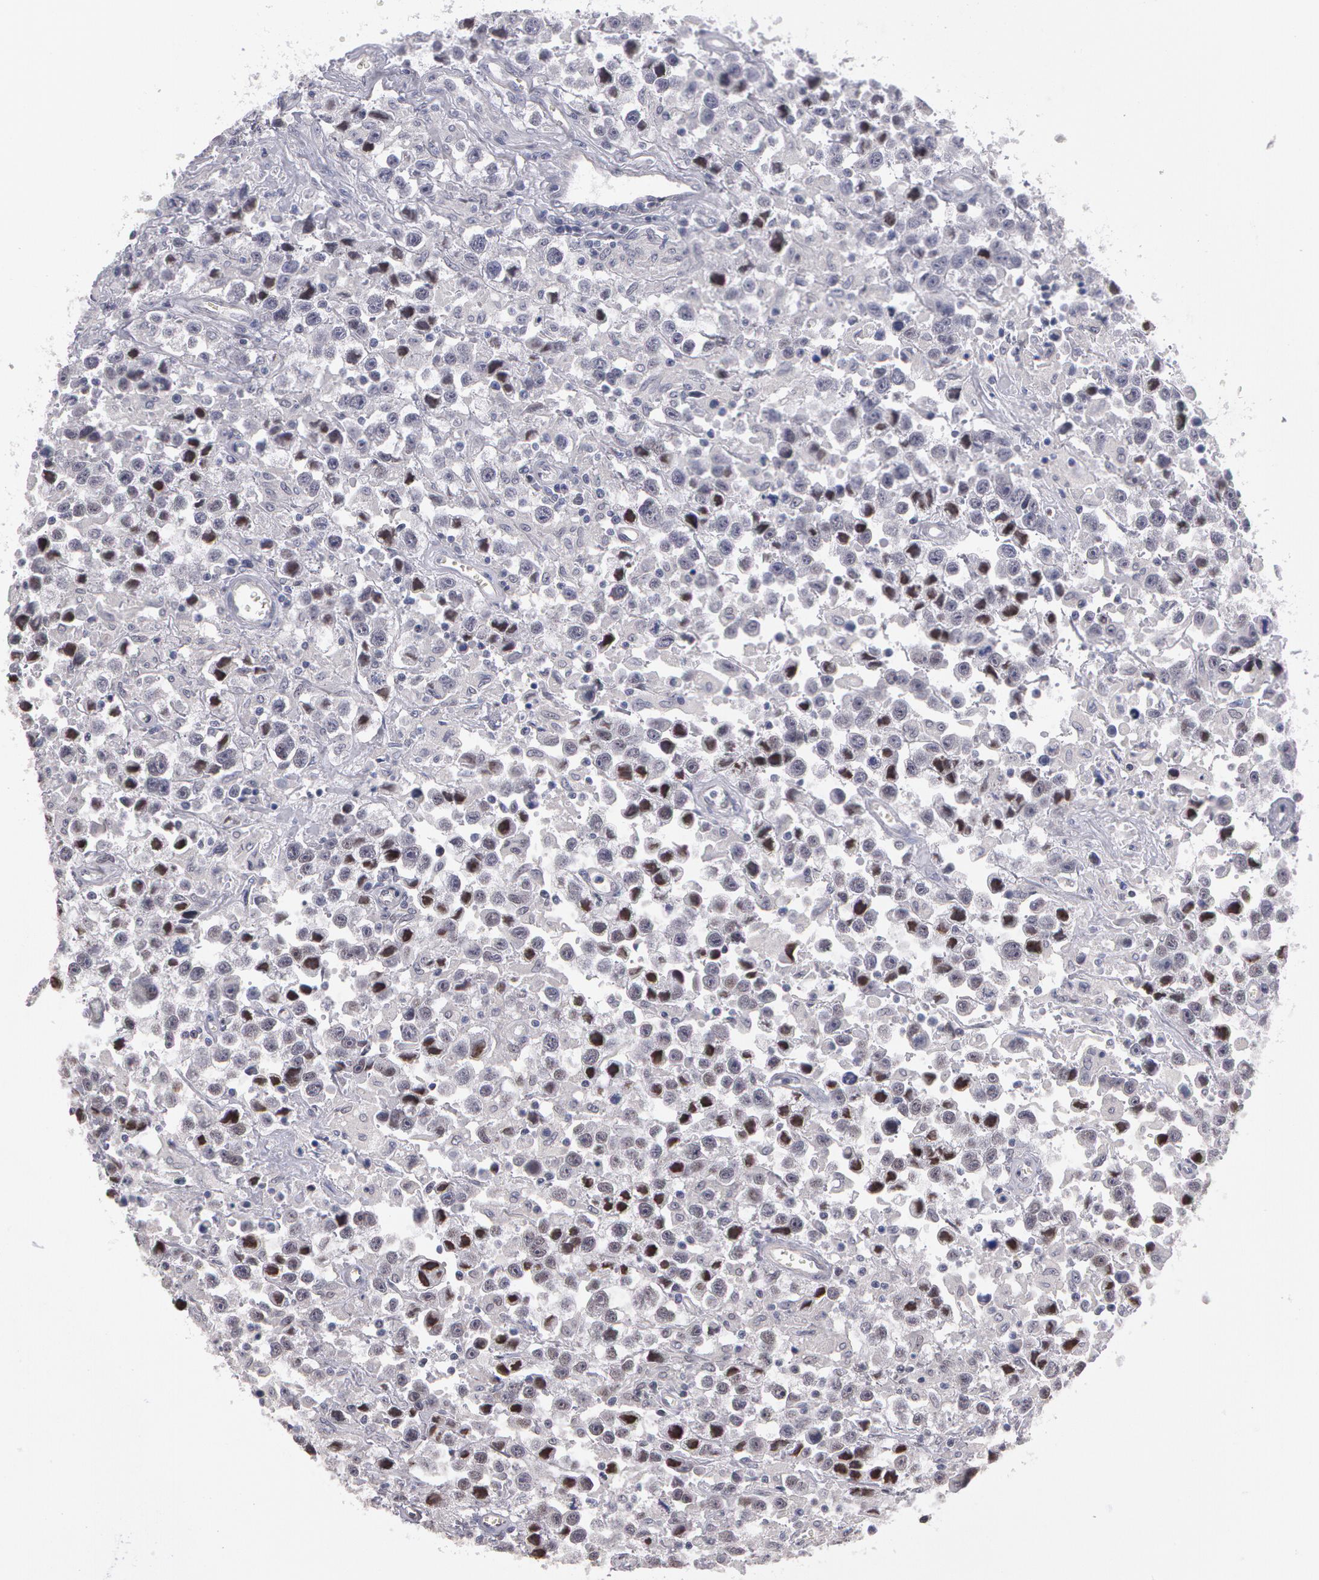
{"staining": {"intensity": "weak", "quantity": "25%-75%", "location": "nuclear"}, "tissue": "testis cancer", "cell_type": "Tumor cells", "image_type": "cancer", "snomed": [{"axis": "morphology", "description": "Seminoma, NOS"}, {"axis": "topography", "description": "Testis"}], "caption": "A brown stain shows weak nuclear expression of a protein in human testis cancer (seminoma) tumor cells.", "gene": "PRICKLE1", "patient": {"sex": "male", "age": 43}}